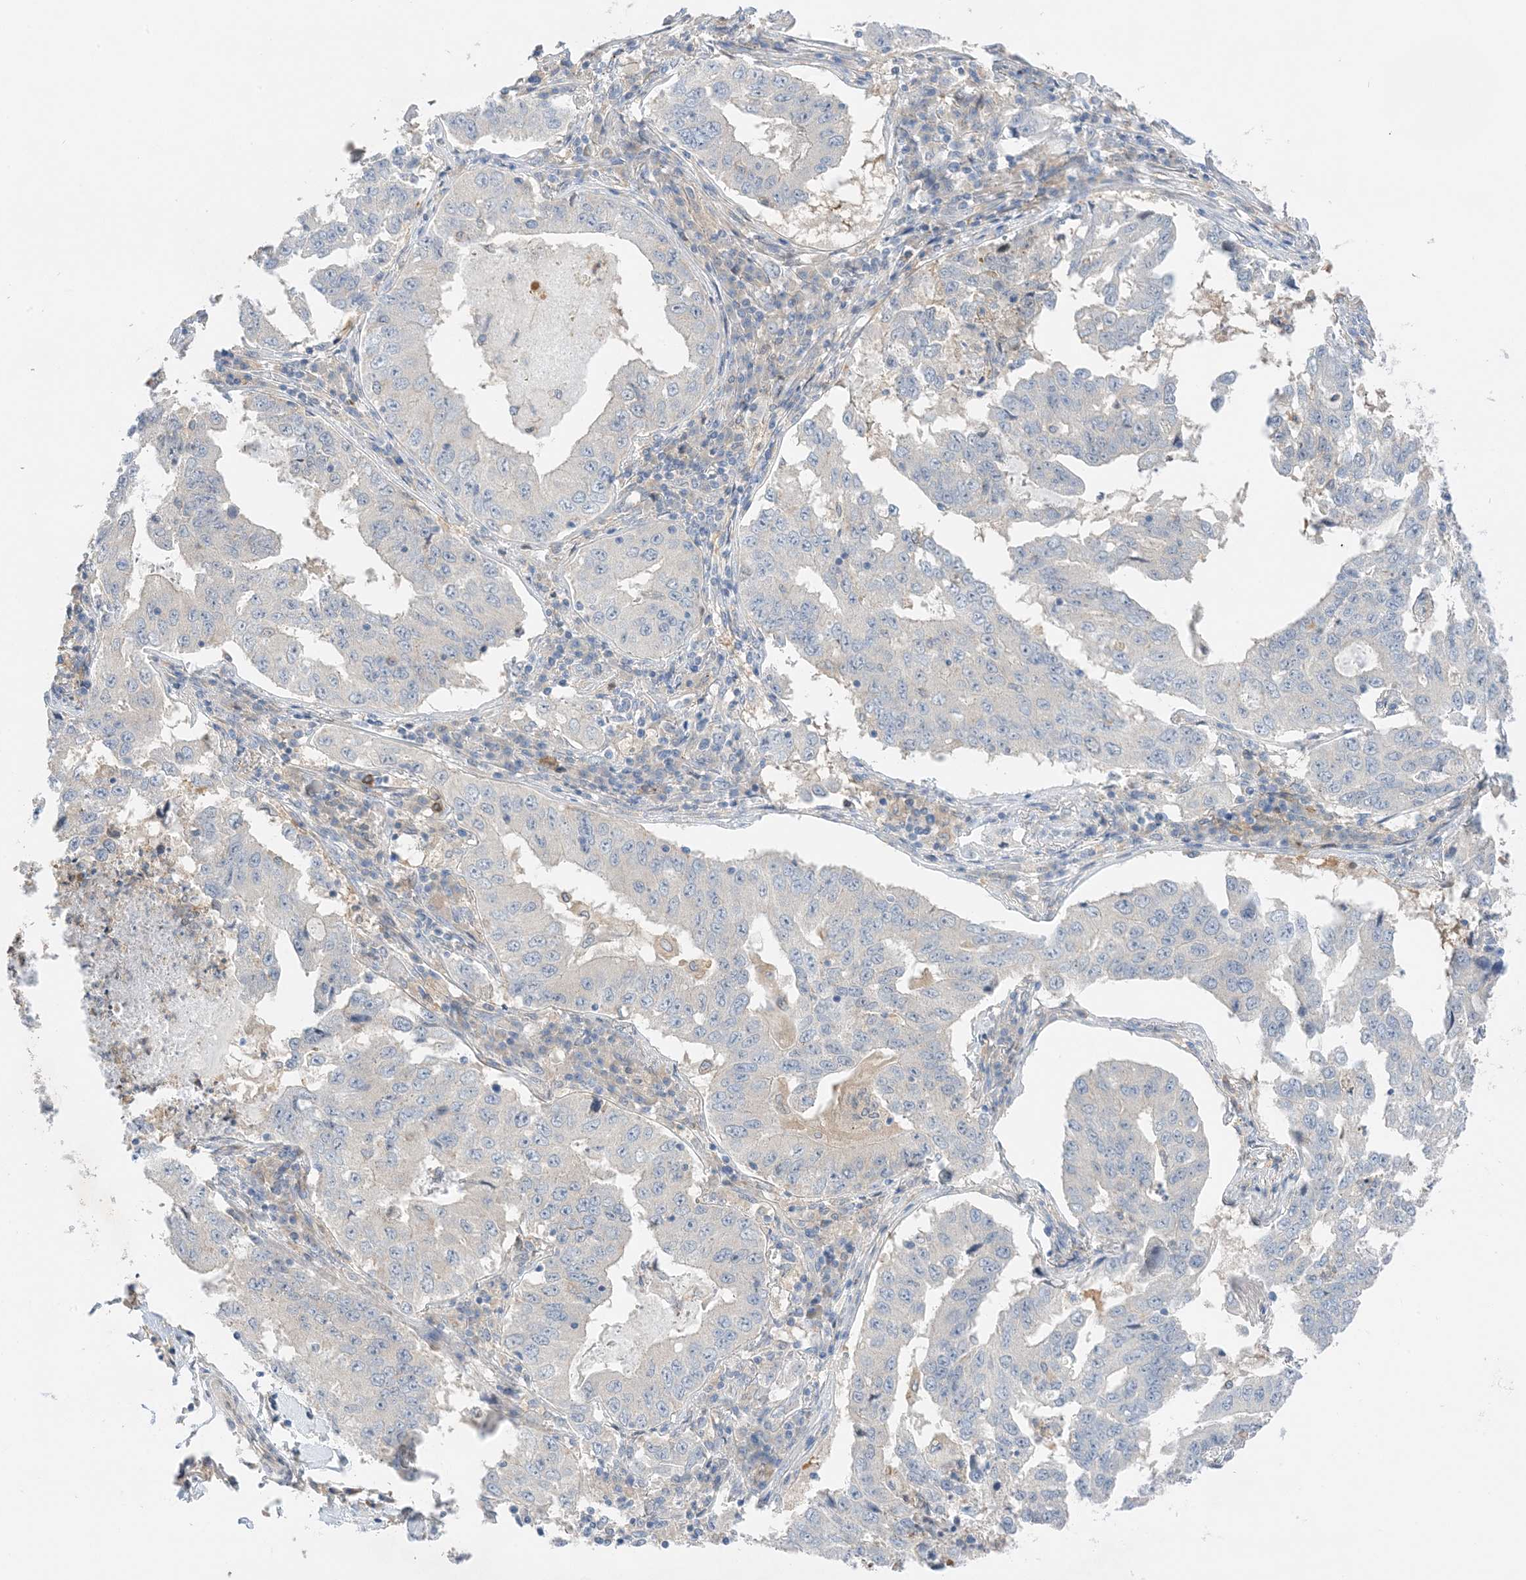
{"staining": {"intensity": "negative", "quantity": "none", "location": "none"}, "tissue": "lung cancer", "cell_type": "Tumor cells", "image_type": "cancer", "snomed": [{"axis": "morphology", "description": "Adenocarcinoma, NOS"}, {"axis": "topography", "description": "Lung"}], "caption": "Protein analysis of lung cancer reveals no significant expression in tumor cells.", "gene": "KIFBP", "patient": {"sex": "female", "age": 51}}